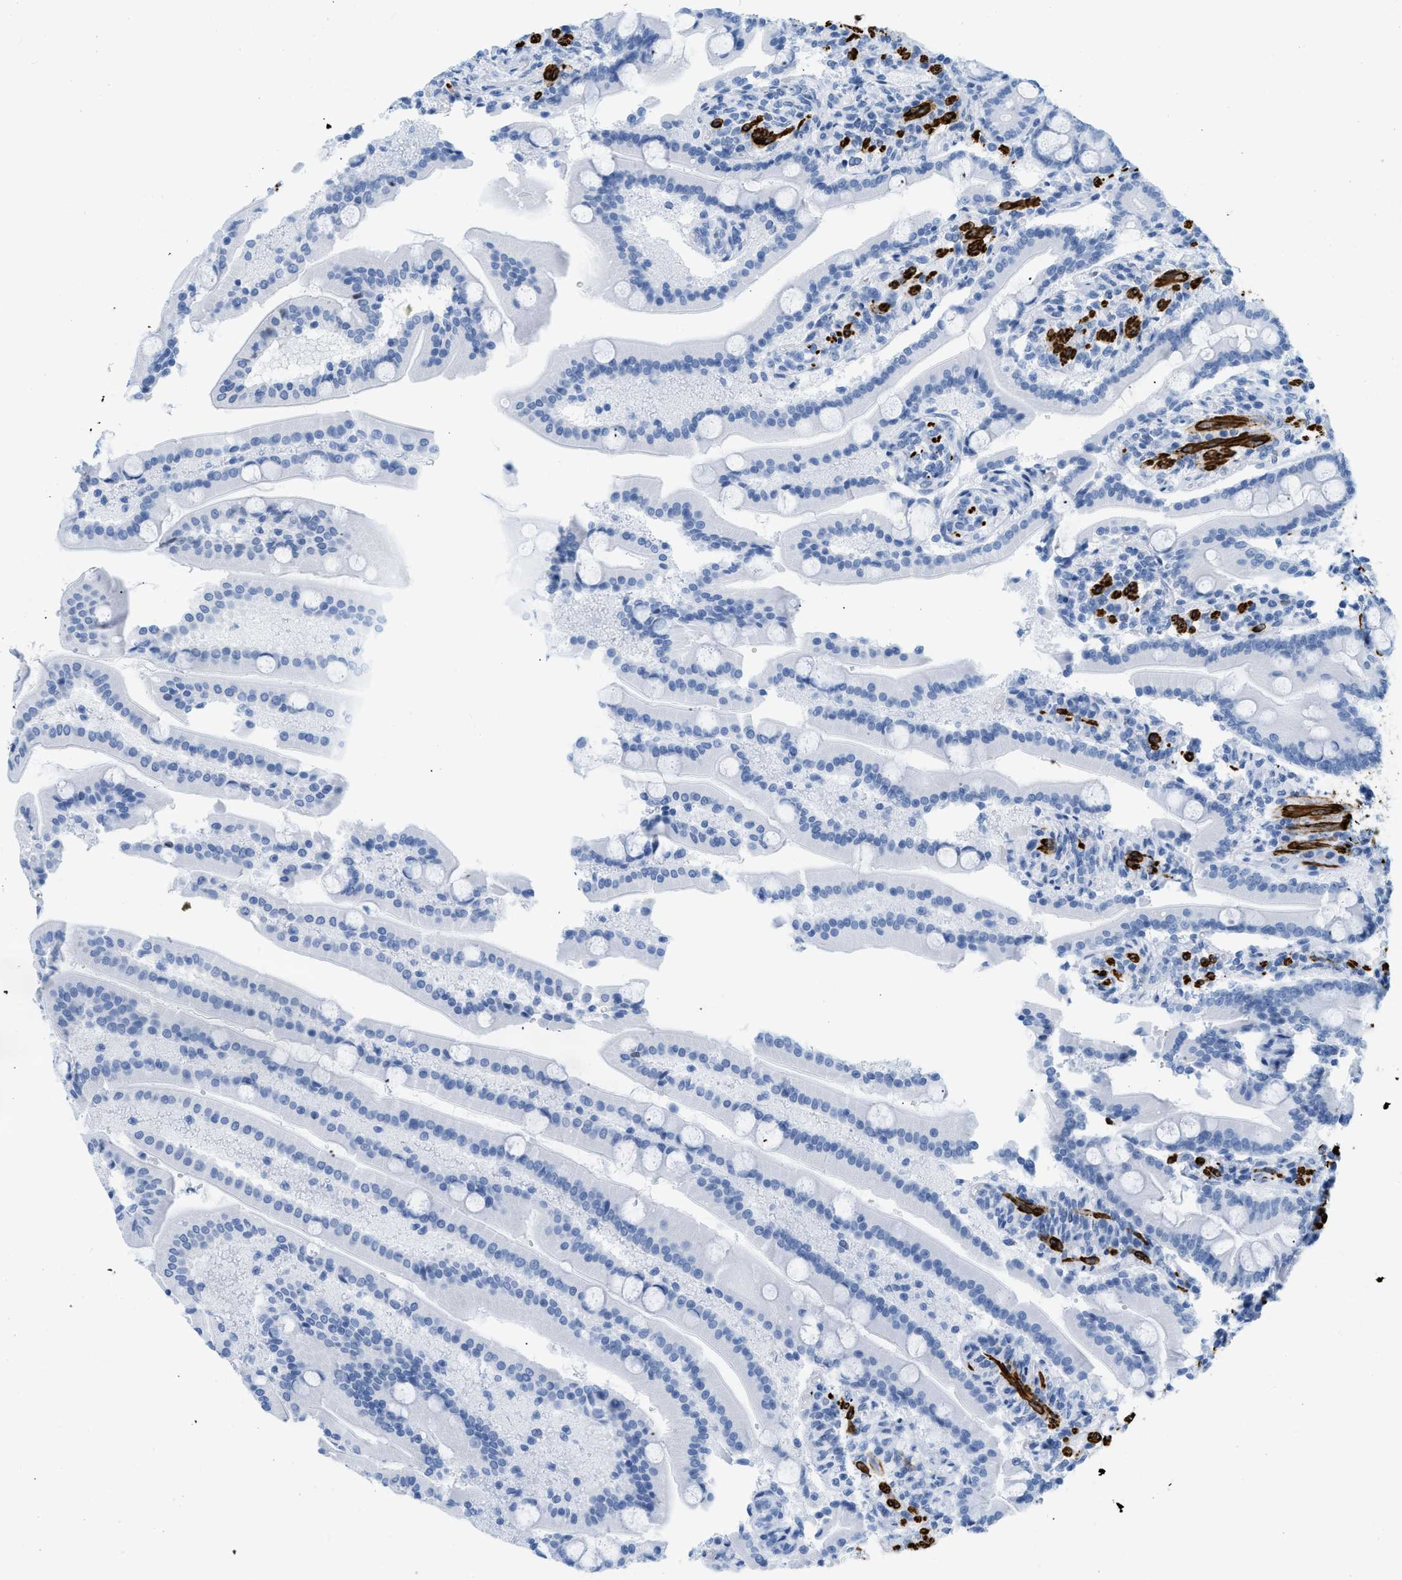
{"staining": {"intensity": "negative", "quantity": "none", "location": "none"}, "tissue": "duodenum", "cell_type": "Glandular cells", "image_type": "normal", "snomed": [{"axis": "morphology", "description": "Normal tissue, NOS"}, {"axis": "topography", "description": "Duodenum"}], "caption": "Immunohistochemistry (IHC) histopathology image of normal duodenum: duodenum stained with DAB demonstrates no significant protein staining in glandular cells. The staining was performed using DAB to visualize the protein expression in brown, while the nuclei were stained in blue with hematoxylin (Magnification: 20x).", "gene": "DES", "patient": {"sex": "male", "age": 54}}